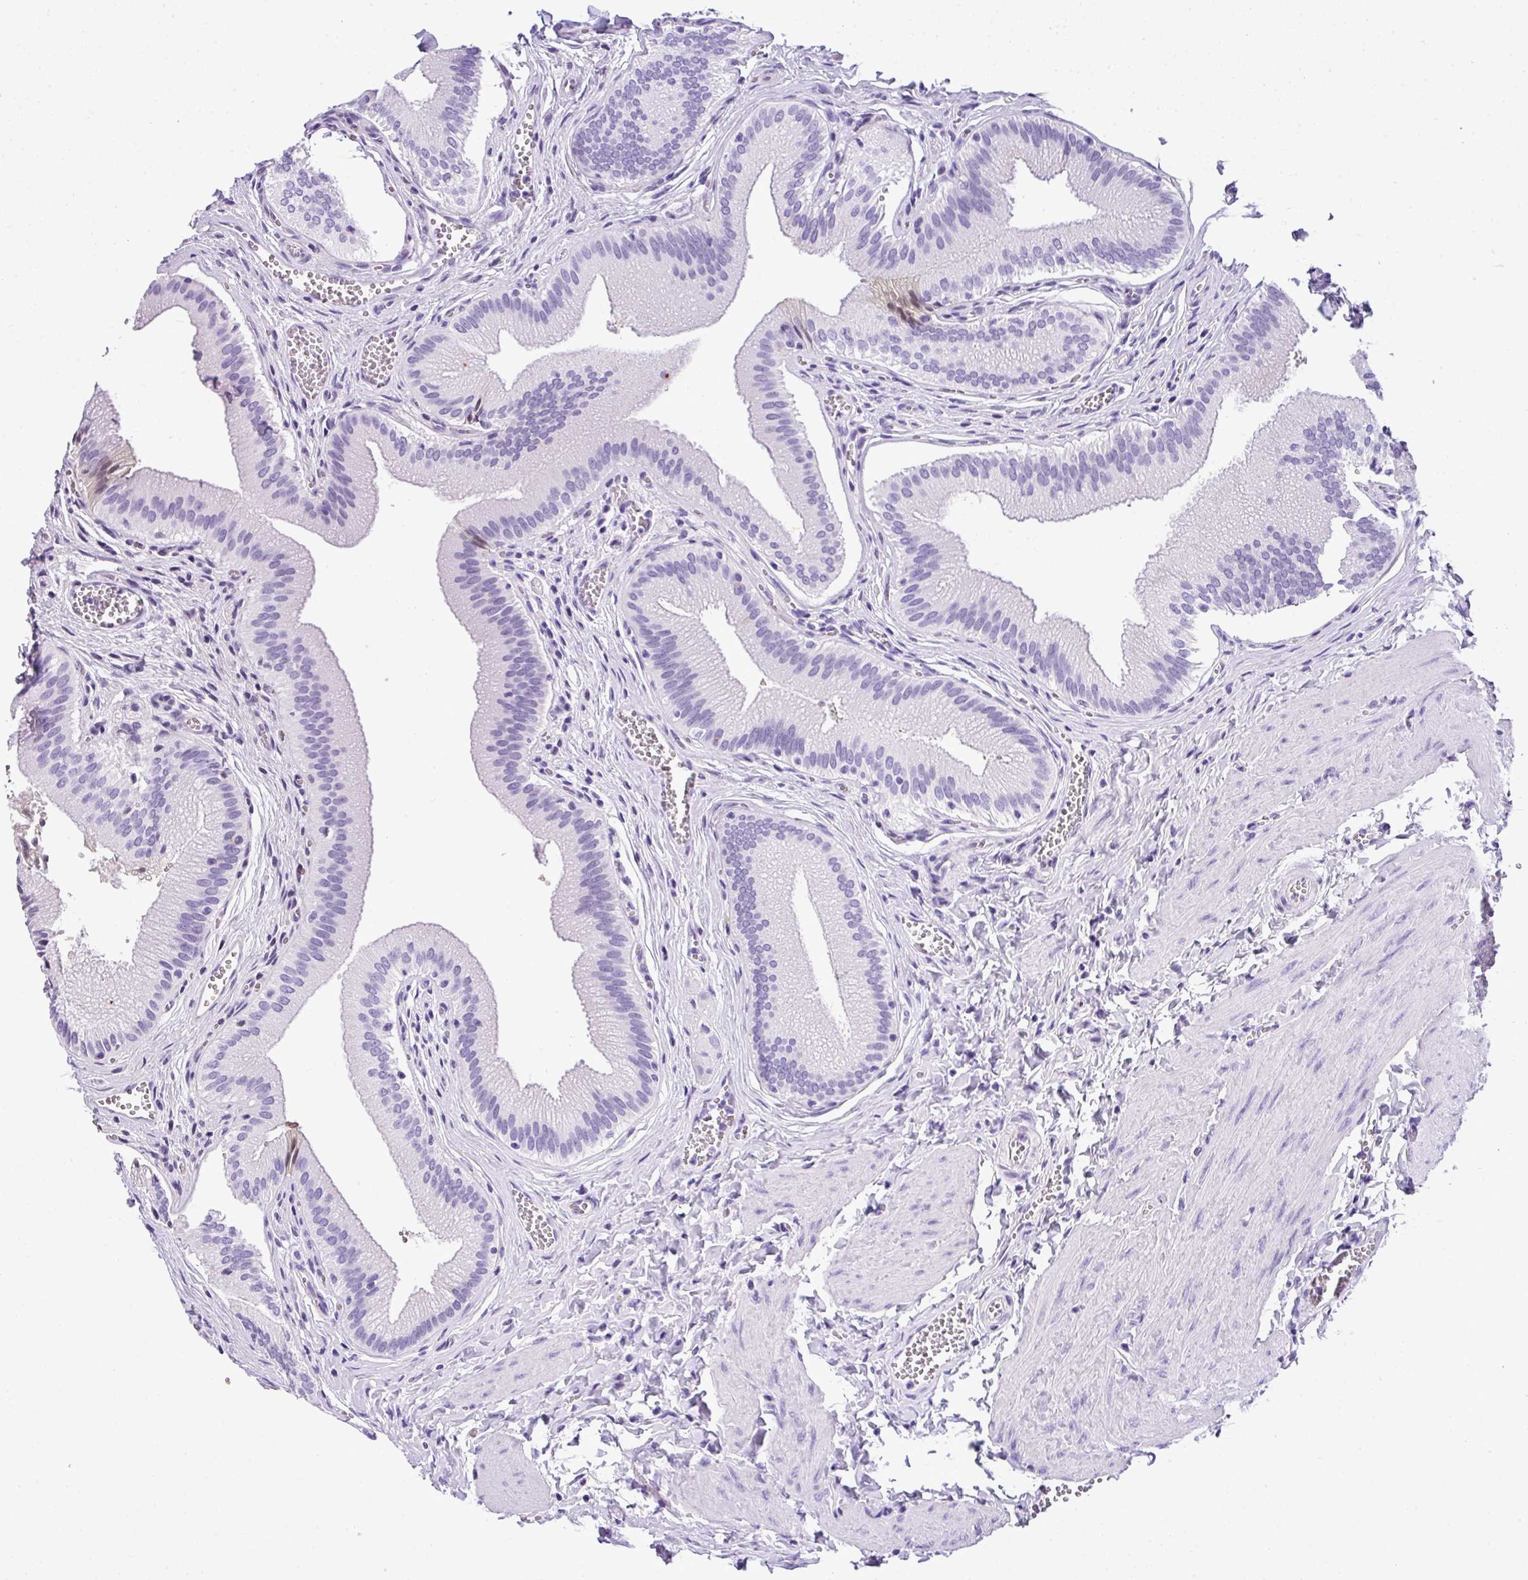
{"staining": {"intensity": "negative", "quantity": "none", "location": "none"}, "tissue": "gallbladder", "cell_type": "Glandular cells", "image_type": "normal", "snomed": [{"axis": "morphology", "description": "Normal tissue, NOS"}, {"axis": "topography", "description": "Gallbladder"}], "caption": "Photomicrograph shows no significant protein positivity in glandular cells of normal gallbladder. (Brightfield microscopy of DAB (3,3'-diaminobenzidine) IHC at high magnification).", "gene": "MUC21", "patient": {"sex": "male", "age": 17}}